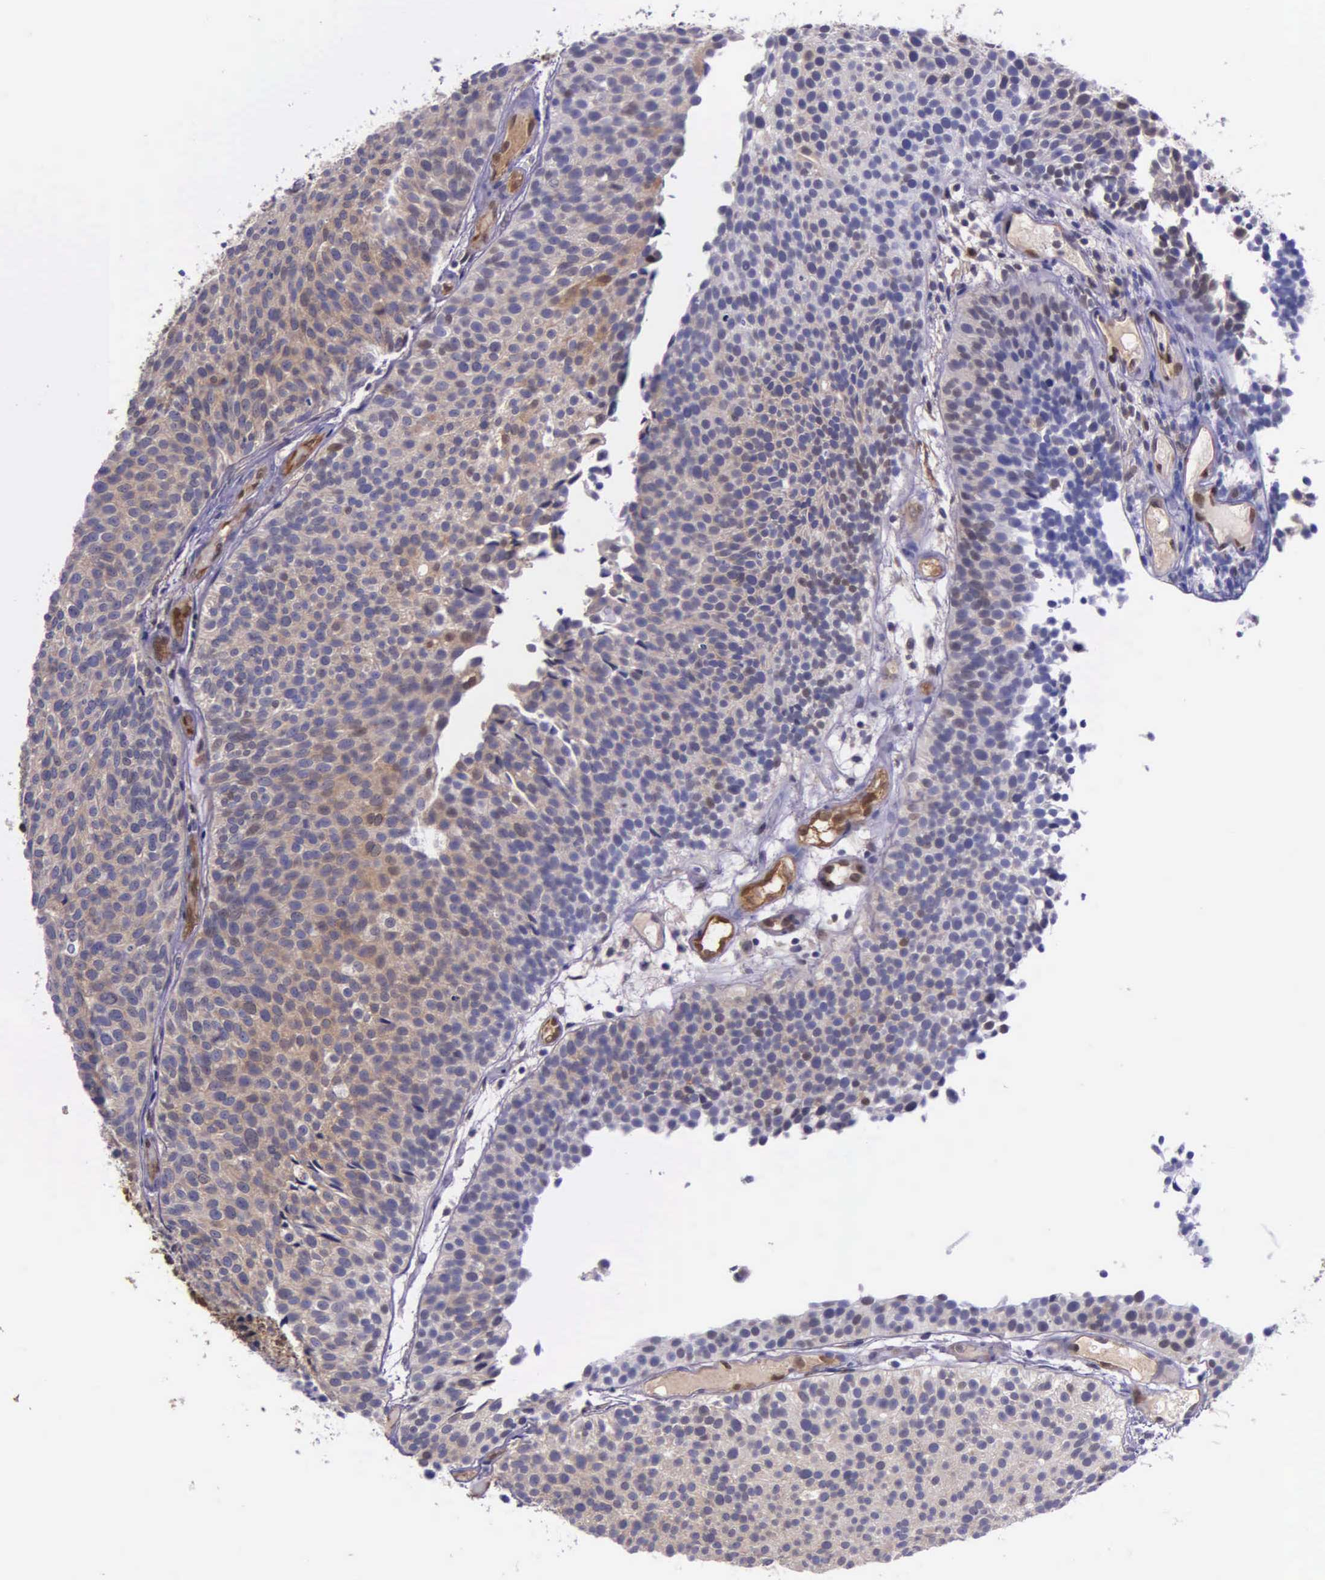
{"staining": {"intensity": "weak", "quantity": ">75%", "location": "cytoplasmic/membranous"}, "tissue": "urothelial cancer", "cell_type": "Tumor cells", "image_type": "cancer", "snomed": [{"axis": "morphology", "description": "Urothelial carcinoma, Low grade"}, {"axis": "topography", "description": "Urinary bladder"}], "caption": "Immunohistochemical staining of human urothelial cancer exhibits low levels of weak cytoplasmic/membranous expression in approximately >75% of tumor cells.", "gene": "GMPR2", "patient": {"sex": "male", "age": 85}}